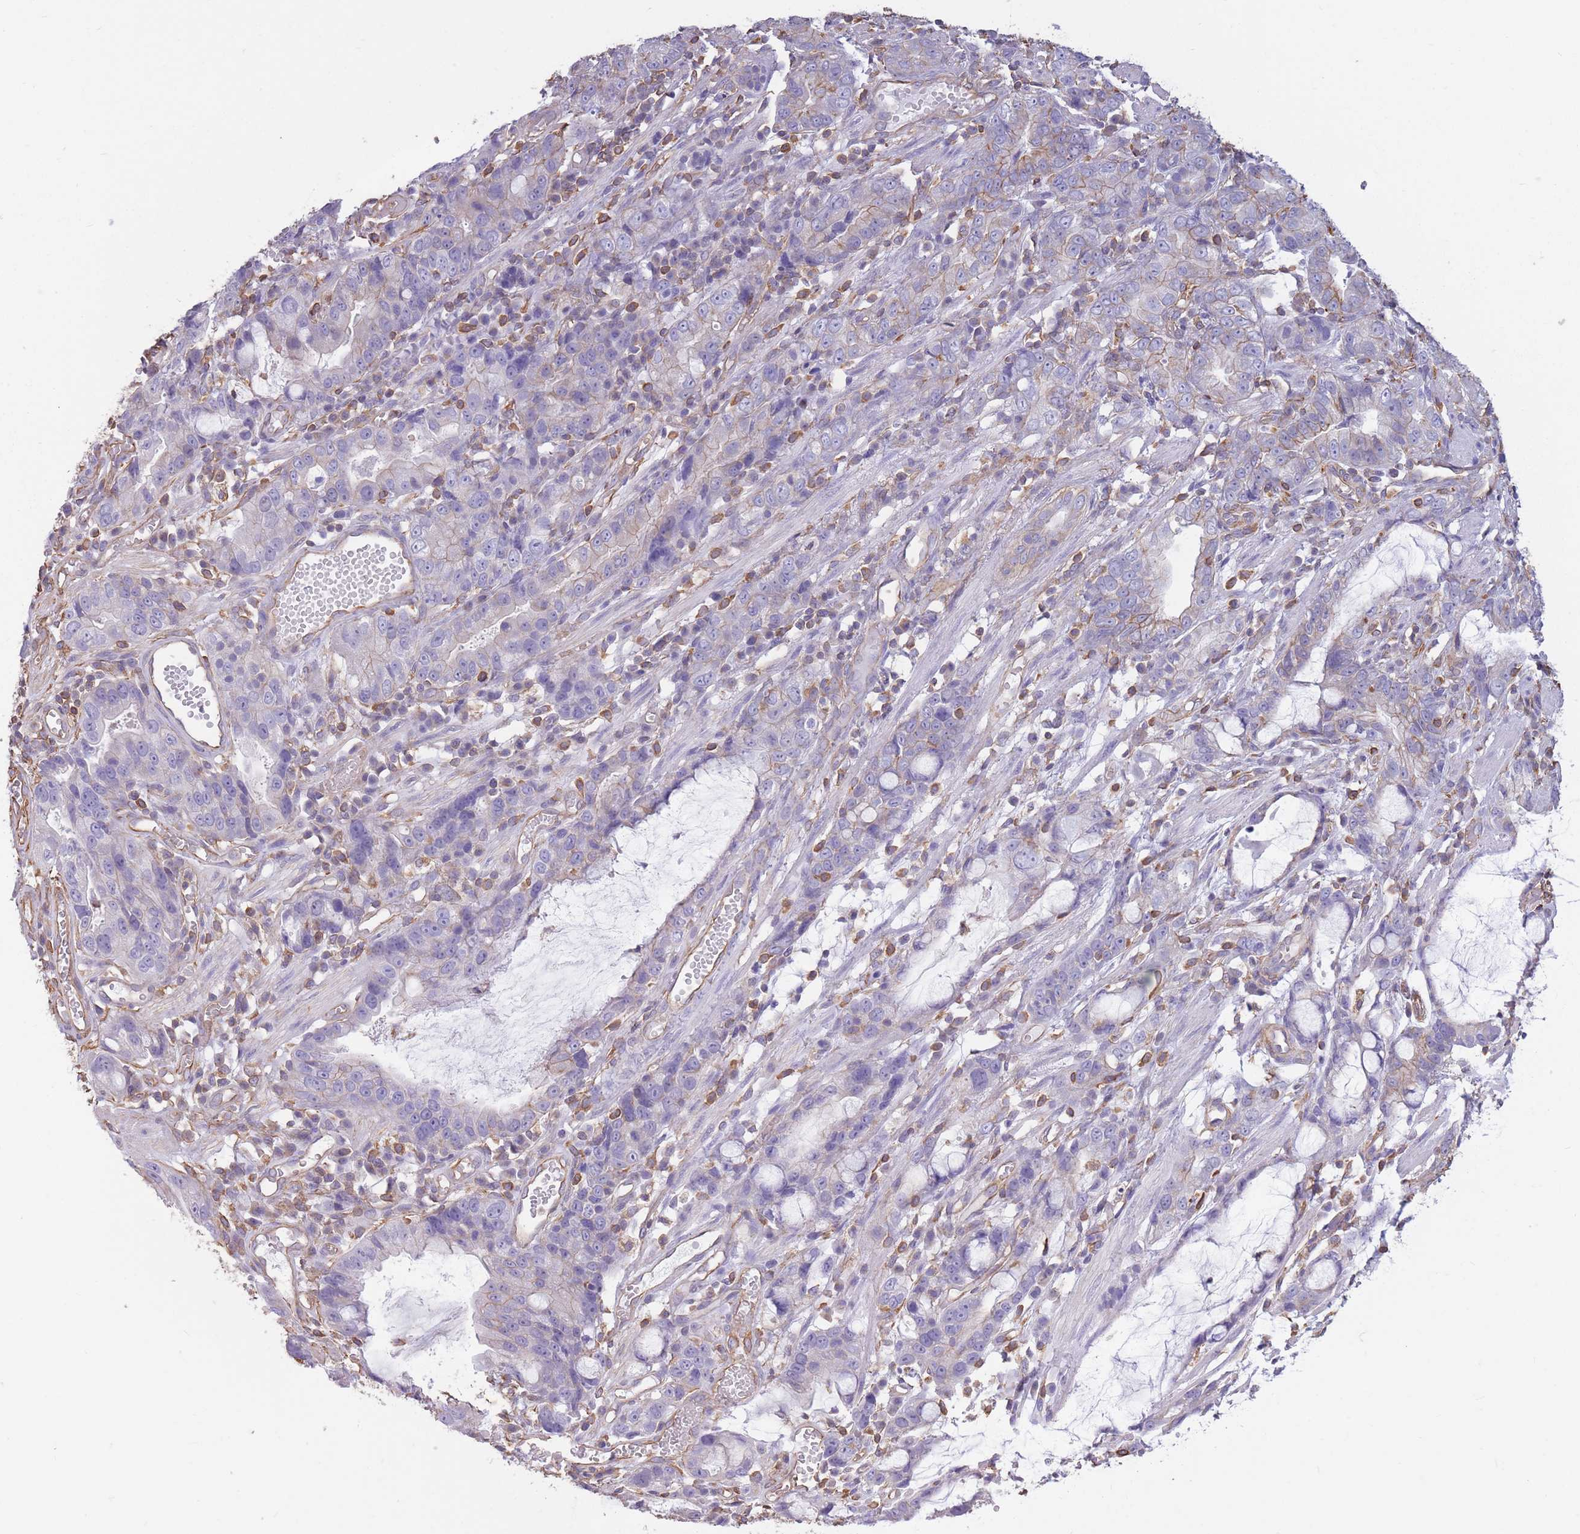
{"staining": {"intensity": "negative", "quantity": "none", "location": "none"}, "tissue": "stomach cancer", "cell_type": "Tumor cells", "image_type": "cancer", "snomed": [{"axis": "morphology", "description": "Adenocarcinoma, NOS"}, {"axis": "topography", "description": "Stomach"}], "caption": "A high-resolution micrograph shows immunohistochemistry (IHC) staining of stomach cancer, which reveals no significant positivity in tumor cells. Brightfield microscopy of immunohistochemistry stained with DAB (3,3'-diaminobenzidine) (brown) and hematoxylin (blue), captured at high magnification.", "gene": "ADD1", "patient": {"sex": "male", "age": 55}}